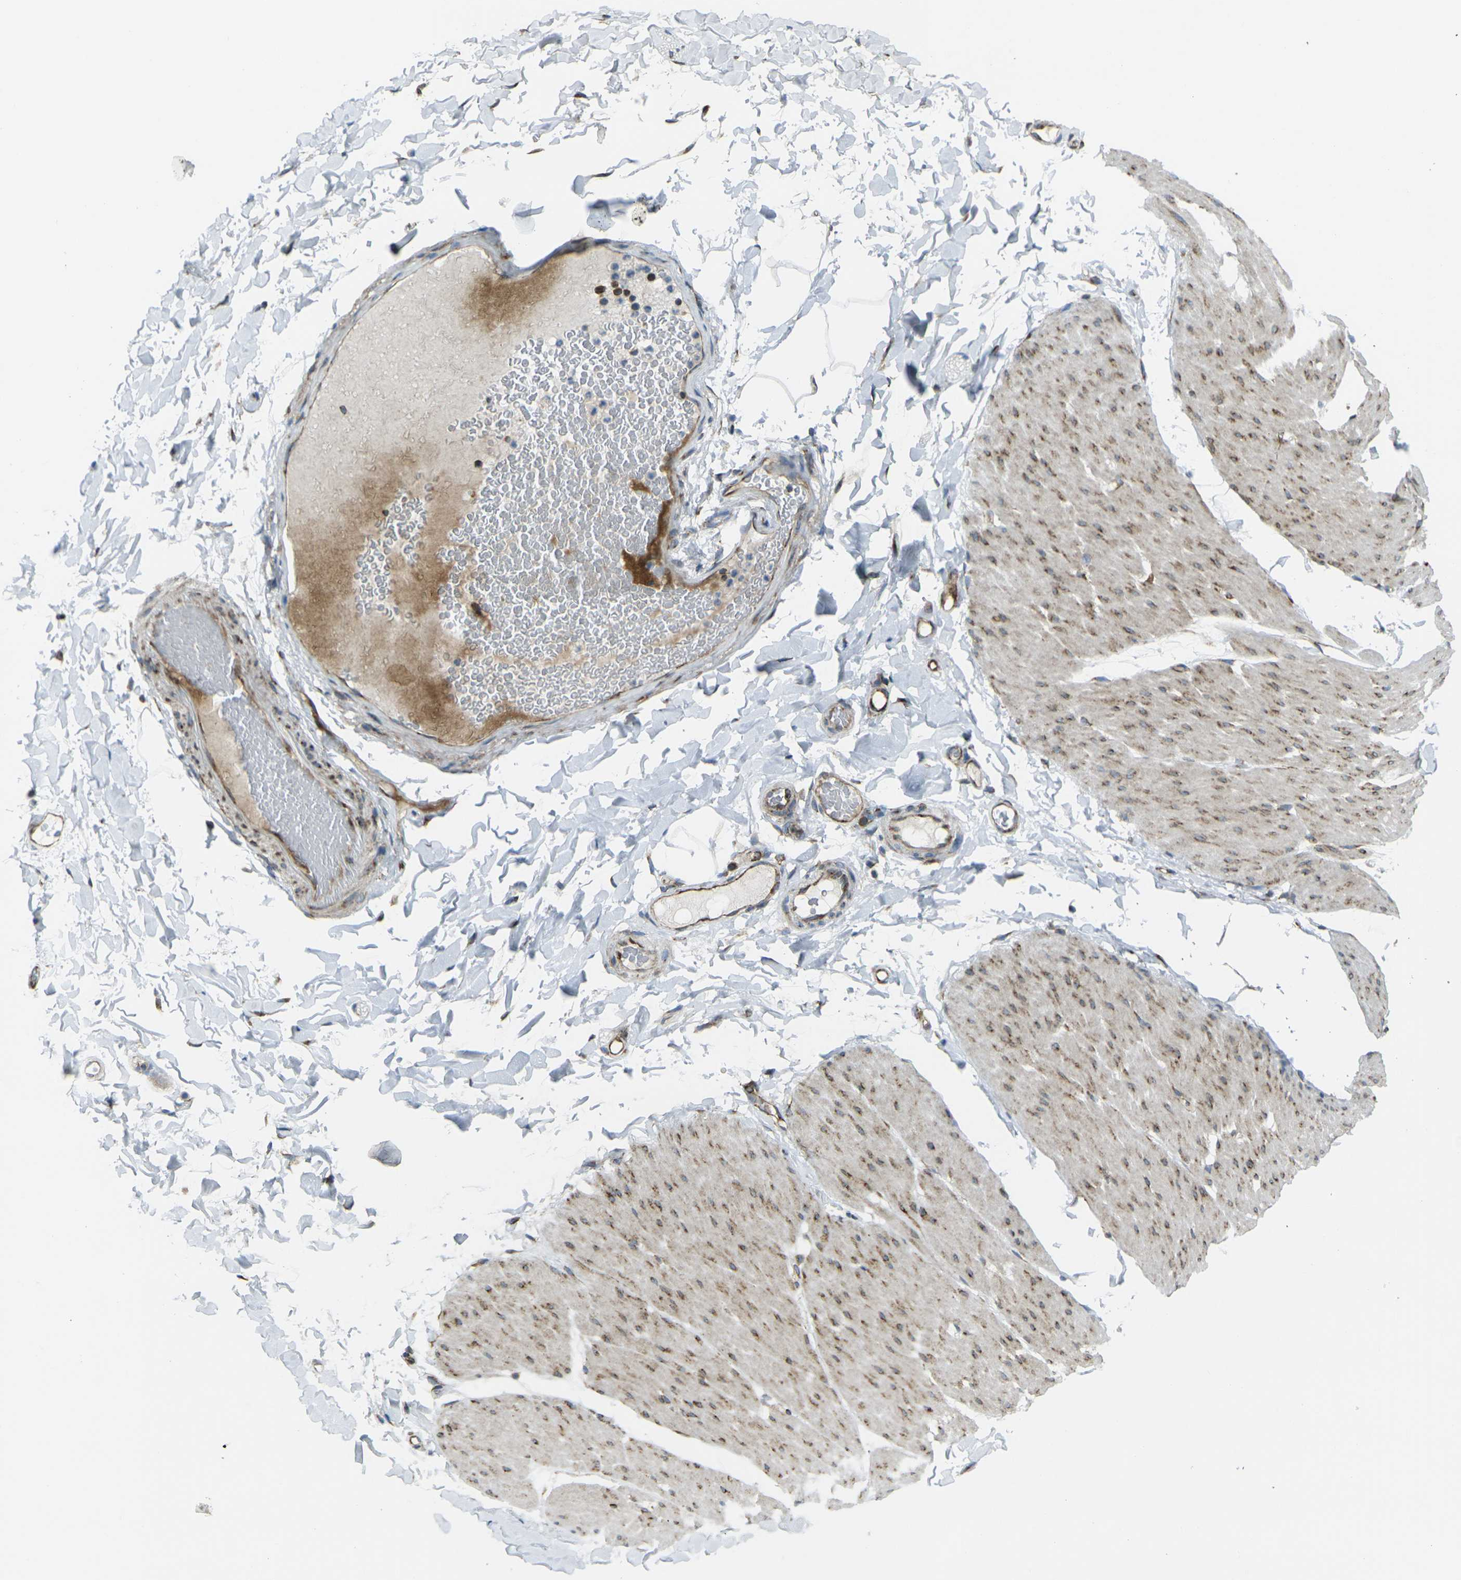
{"staining": {"intensity": "moderate", "quantity": ">75%", "location": "cytoplasmic/membranous"}, "tissue": "smooth muscle", "cell_type": "Smooth muscle cells", "image_type": "normal", "snomed": [{"axis": "morphology", "description": "Normal tissue, NOS"}, {"axis": "topography", "description": "Smooth muscle"}, {"axis": "topography", "description": "Colon"}], "caption": "Immunohistochemistry micrograph of unremarkable smooth muscle stained for a protein (brown), which exhibits medium levels of moderate cytoplasmic/membranous expression in approximately >75% of smooth muscle cells.", "gene": "CELSR2", "patient": {"sex": "male", "age": 67}}